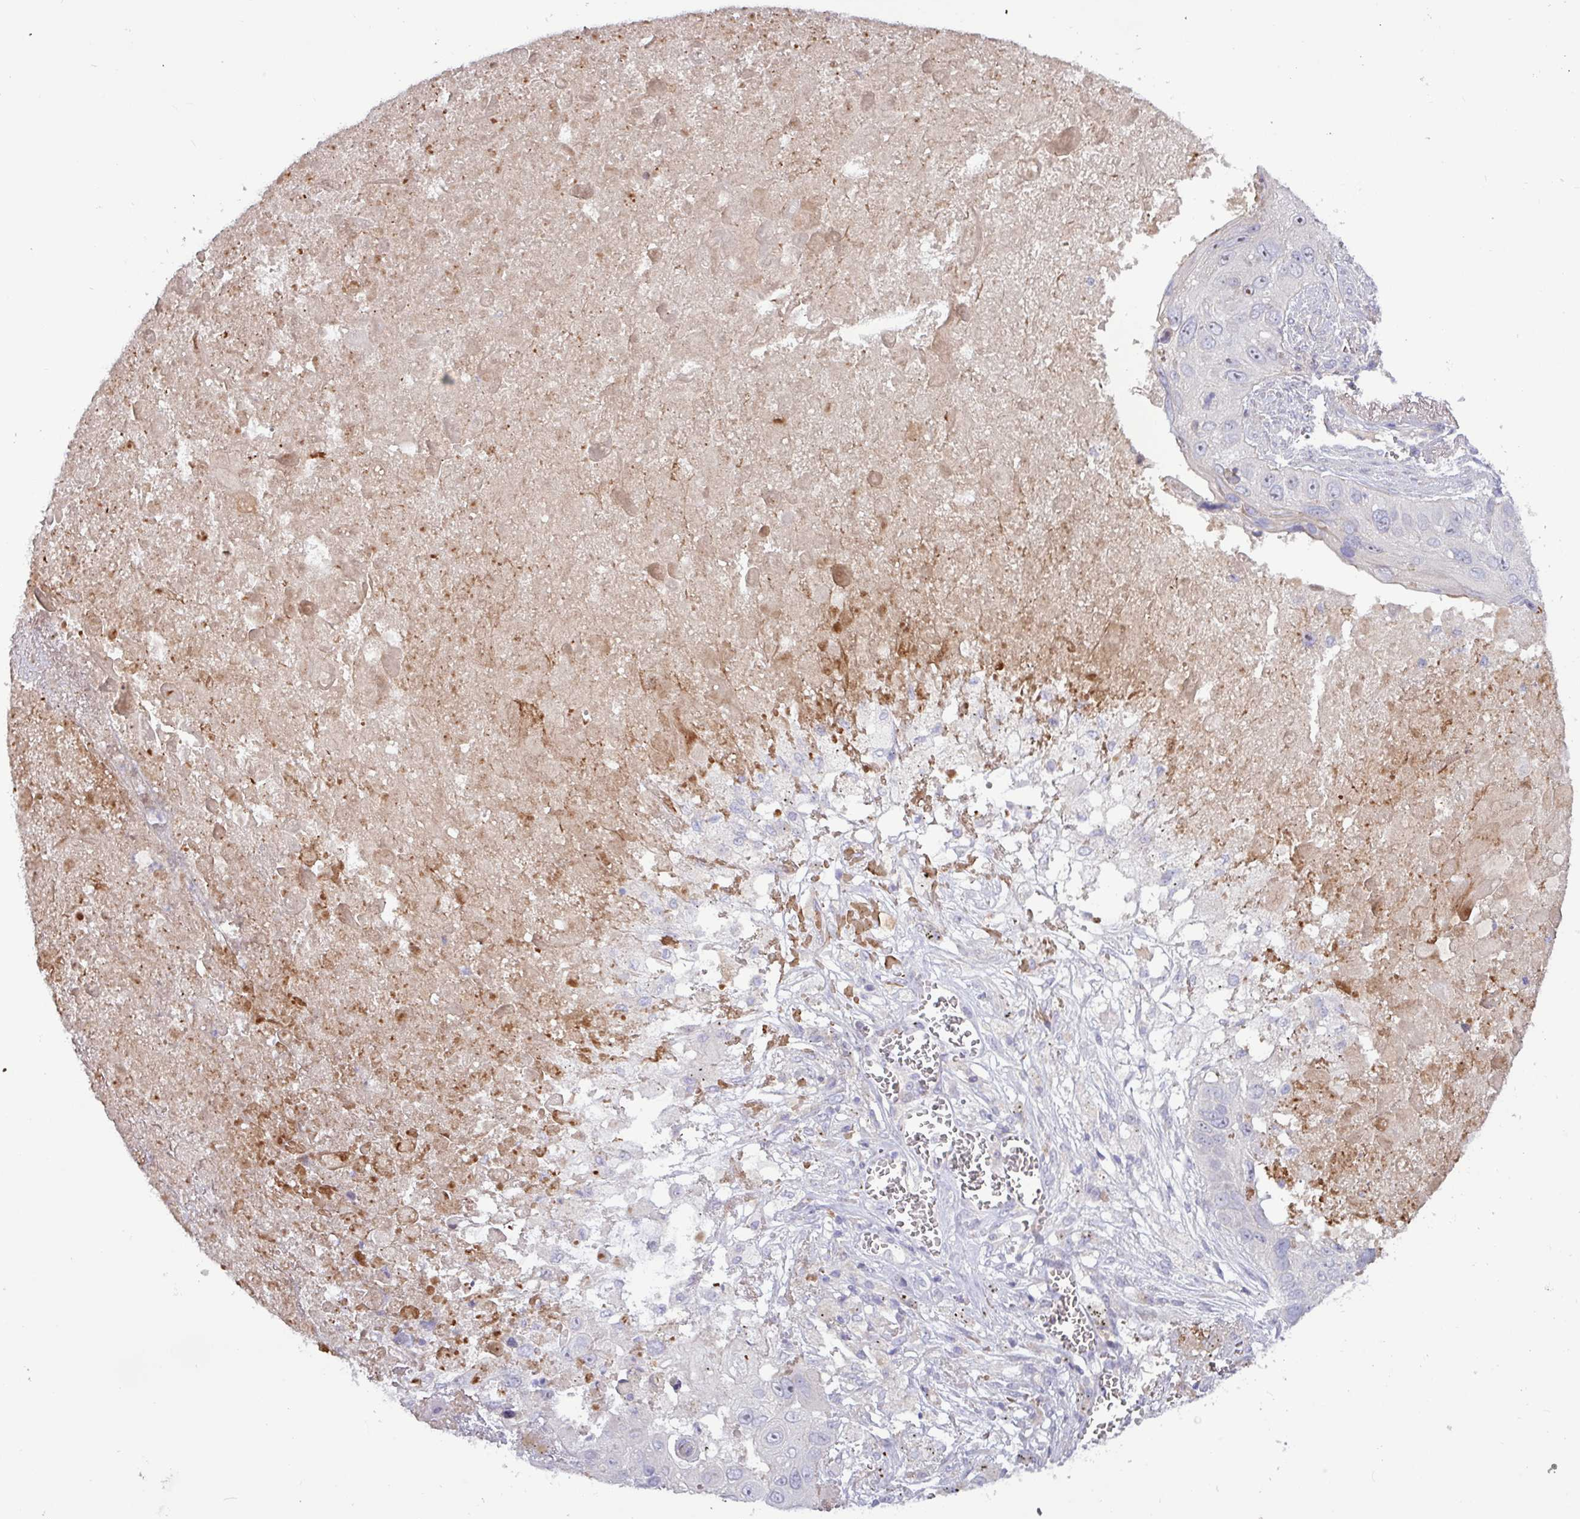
{"staining": {"intensity": "negative", "quantity": "none", "location": "none"}, "tissue": "lung cancer", "cell_type": "Tumor cells", "image_type": "cancer", "snomed": [{"axis": "morphology", "description": "Squamous cell carcinoma, NOS"}, {"axis": "topography", "description": "Lung"}], "caption": "Tumor cells show no significant staining in squamous cell carcinoma (lung).", "gene": "TNFSF12", "patient": {"sex": "male", "age": 66}}